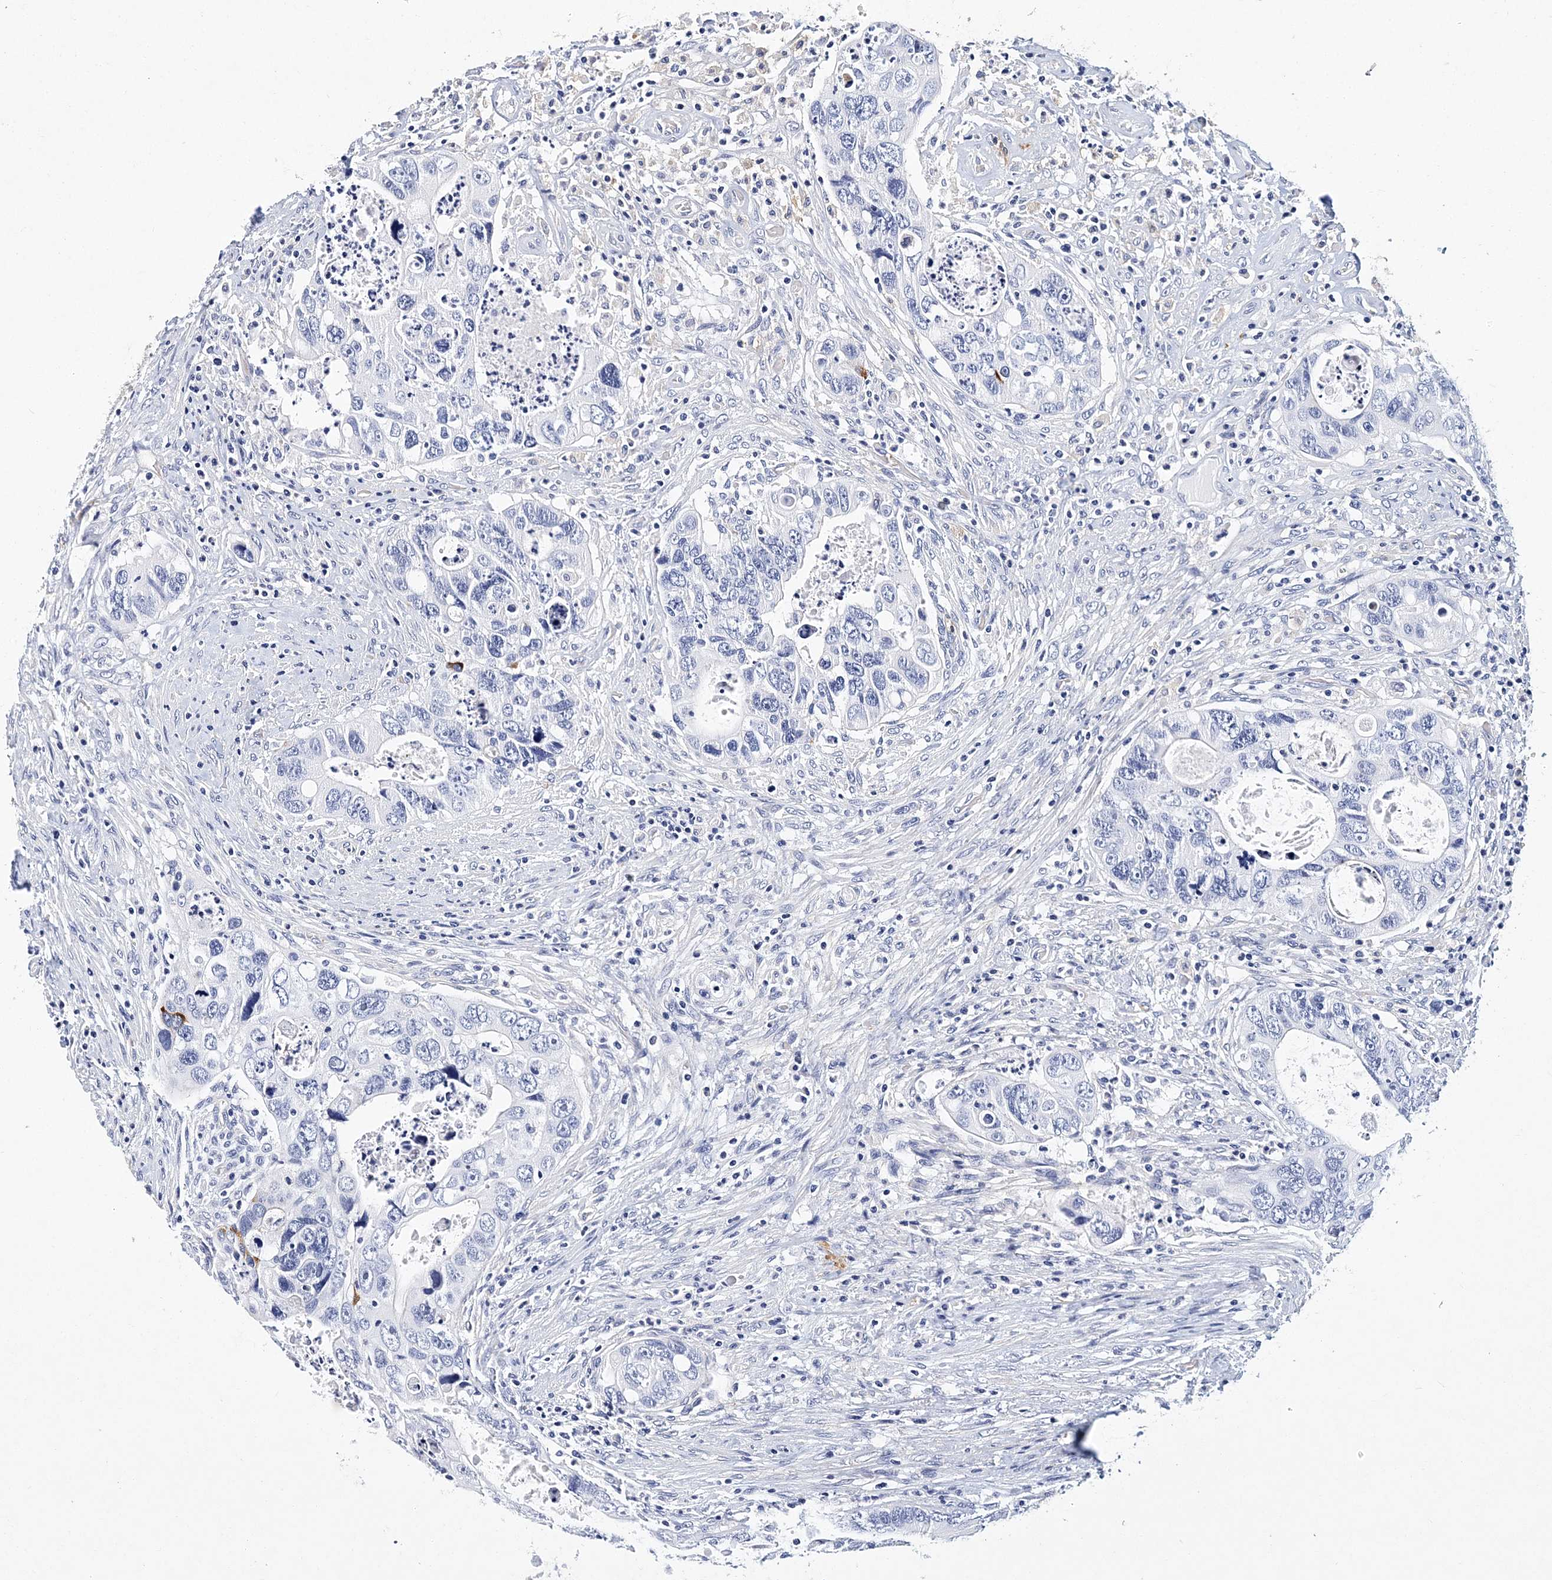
{"staining": {"intensity": "negative", "quantity": "none", "location": "none"}, "tissue": "colorectal cancer", "cell_type": "Tumor cells", "image_type": "cancer", "snomed": [{"axis": "morphology", "description": "Adenocarcinoma, NOS"}, {"axis": "topography", "description": "Rectum"}], "caption": "IHC of colorectal adenocarcinoma displays no staining in tumor cells.", "gene": "ITGA2B", "patient": {"sex": "male", "age": 59}}